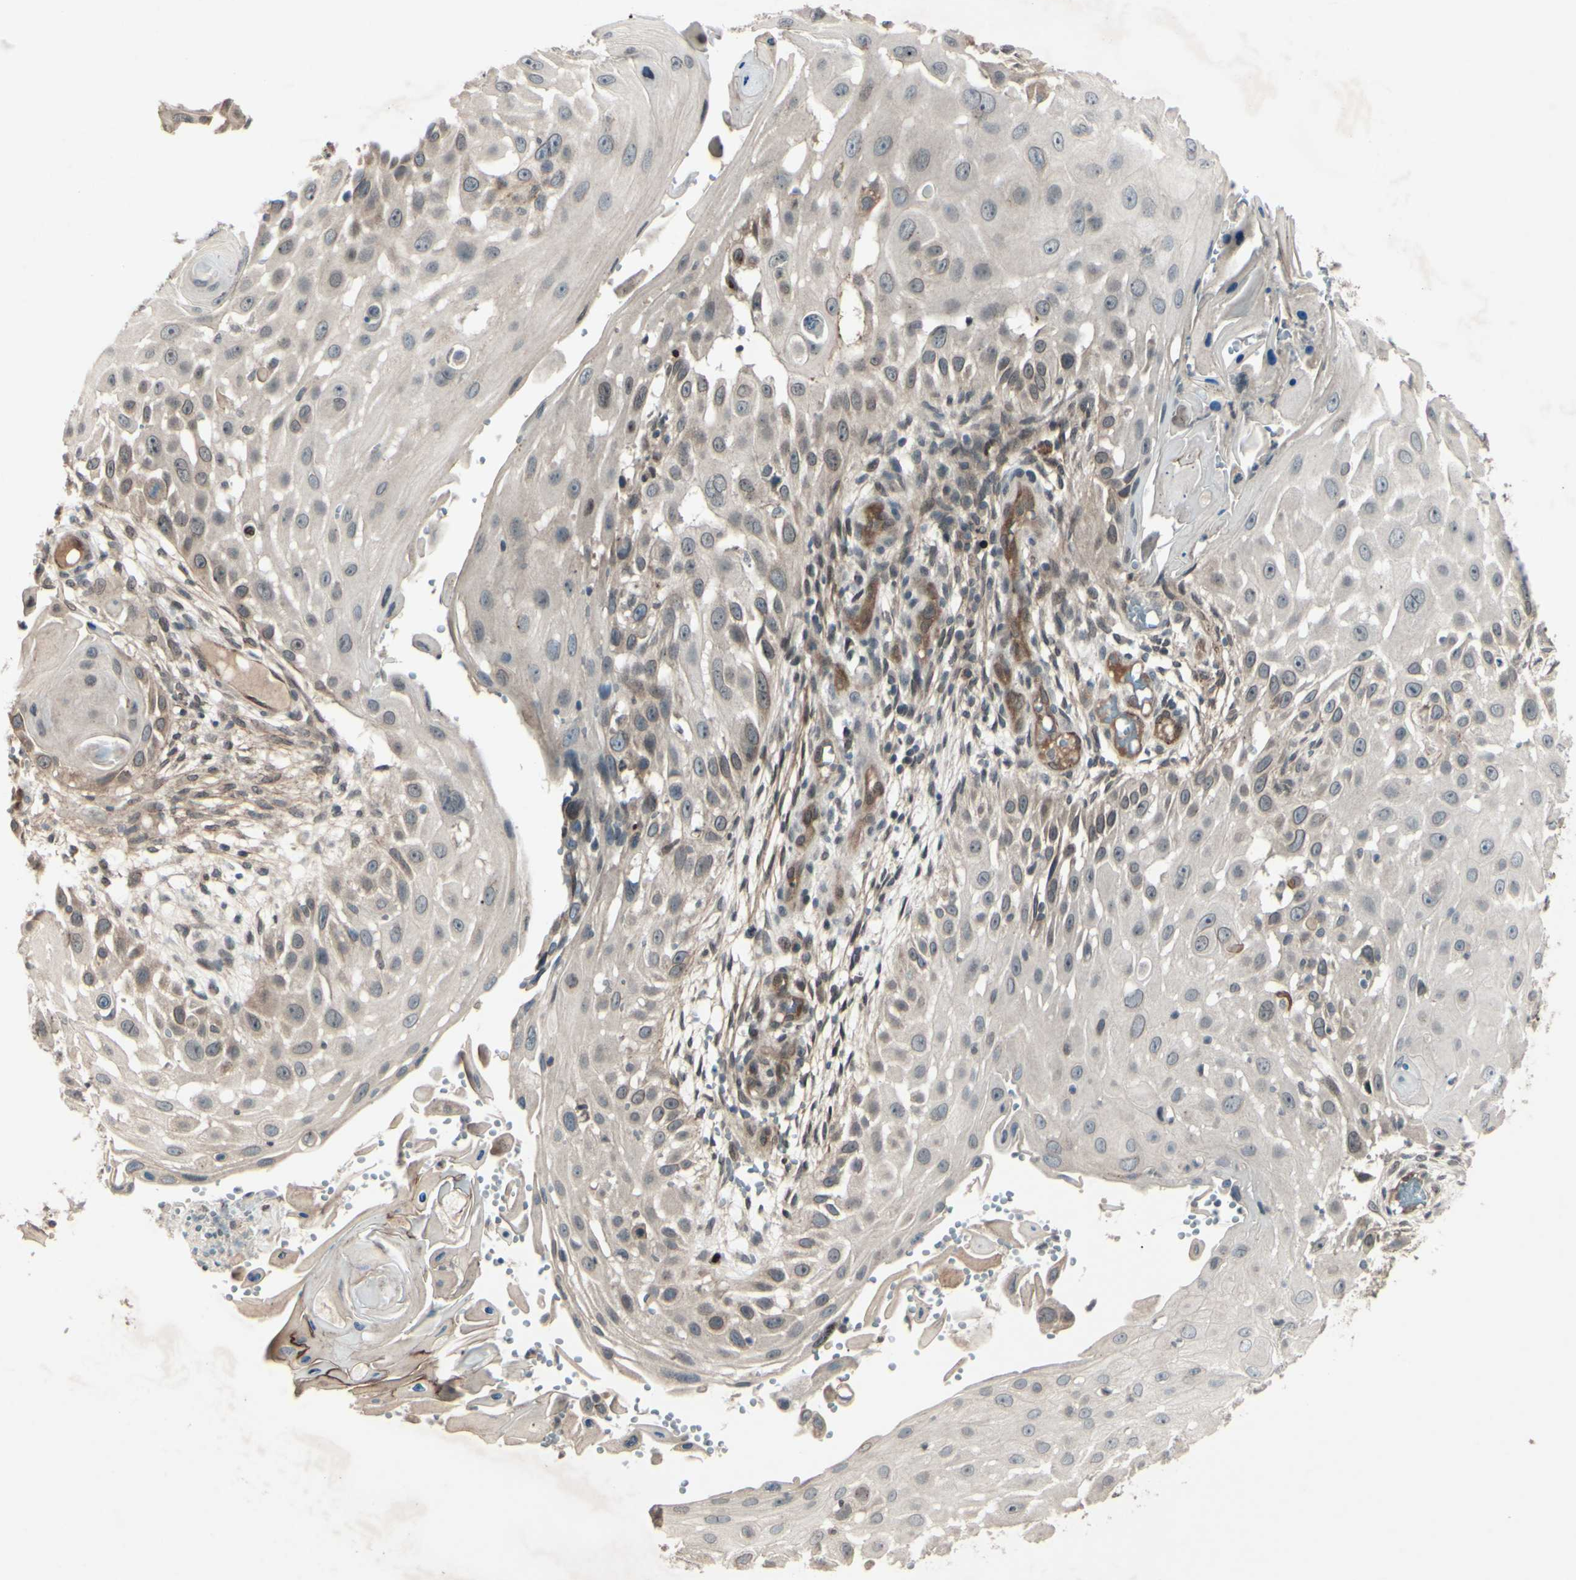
{"staining": {"intensity": "weak", "quantity": "<25%", "location": "cytoplasmic/membranous,nuclear"}, "tissue": "skin cancer", "cell_type": "Tumor cells", "image_type": "cancer", "snomed": [{"axis": "morphology", "description": "Squamous cell carcinoma, NOS"}, {"axis": "topography", "description": "Skin"}], "caption": "Tumor cells show no significant protein positivity in skin squamous cell carcinoma. (DAB immunohistochemistry visualized using brightfield microscopy, high magnification).", "gene": "MLF2", "patient": {"sex": "female", "age": 44}}